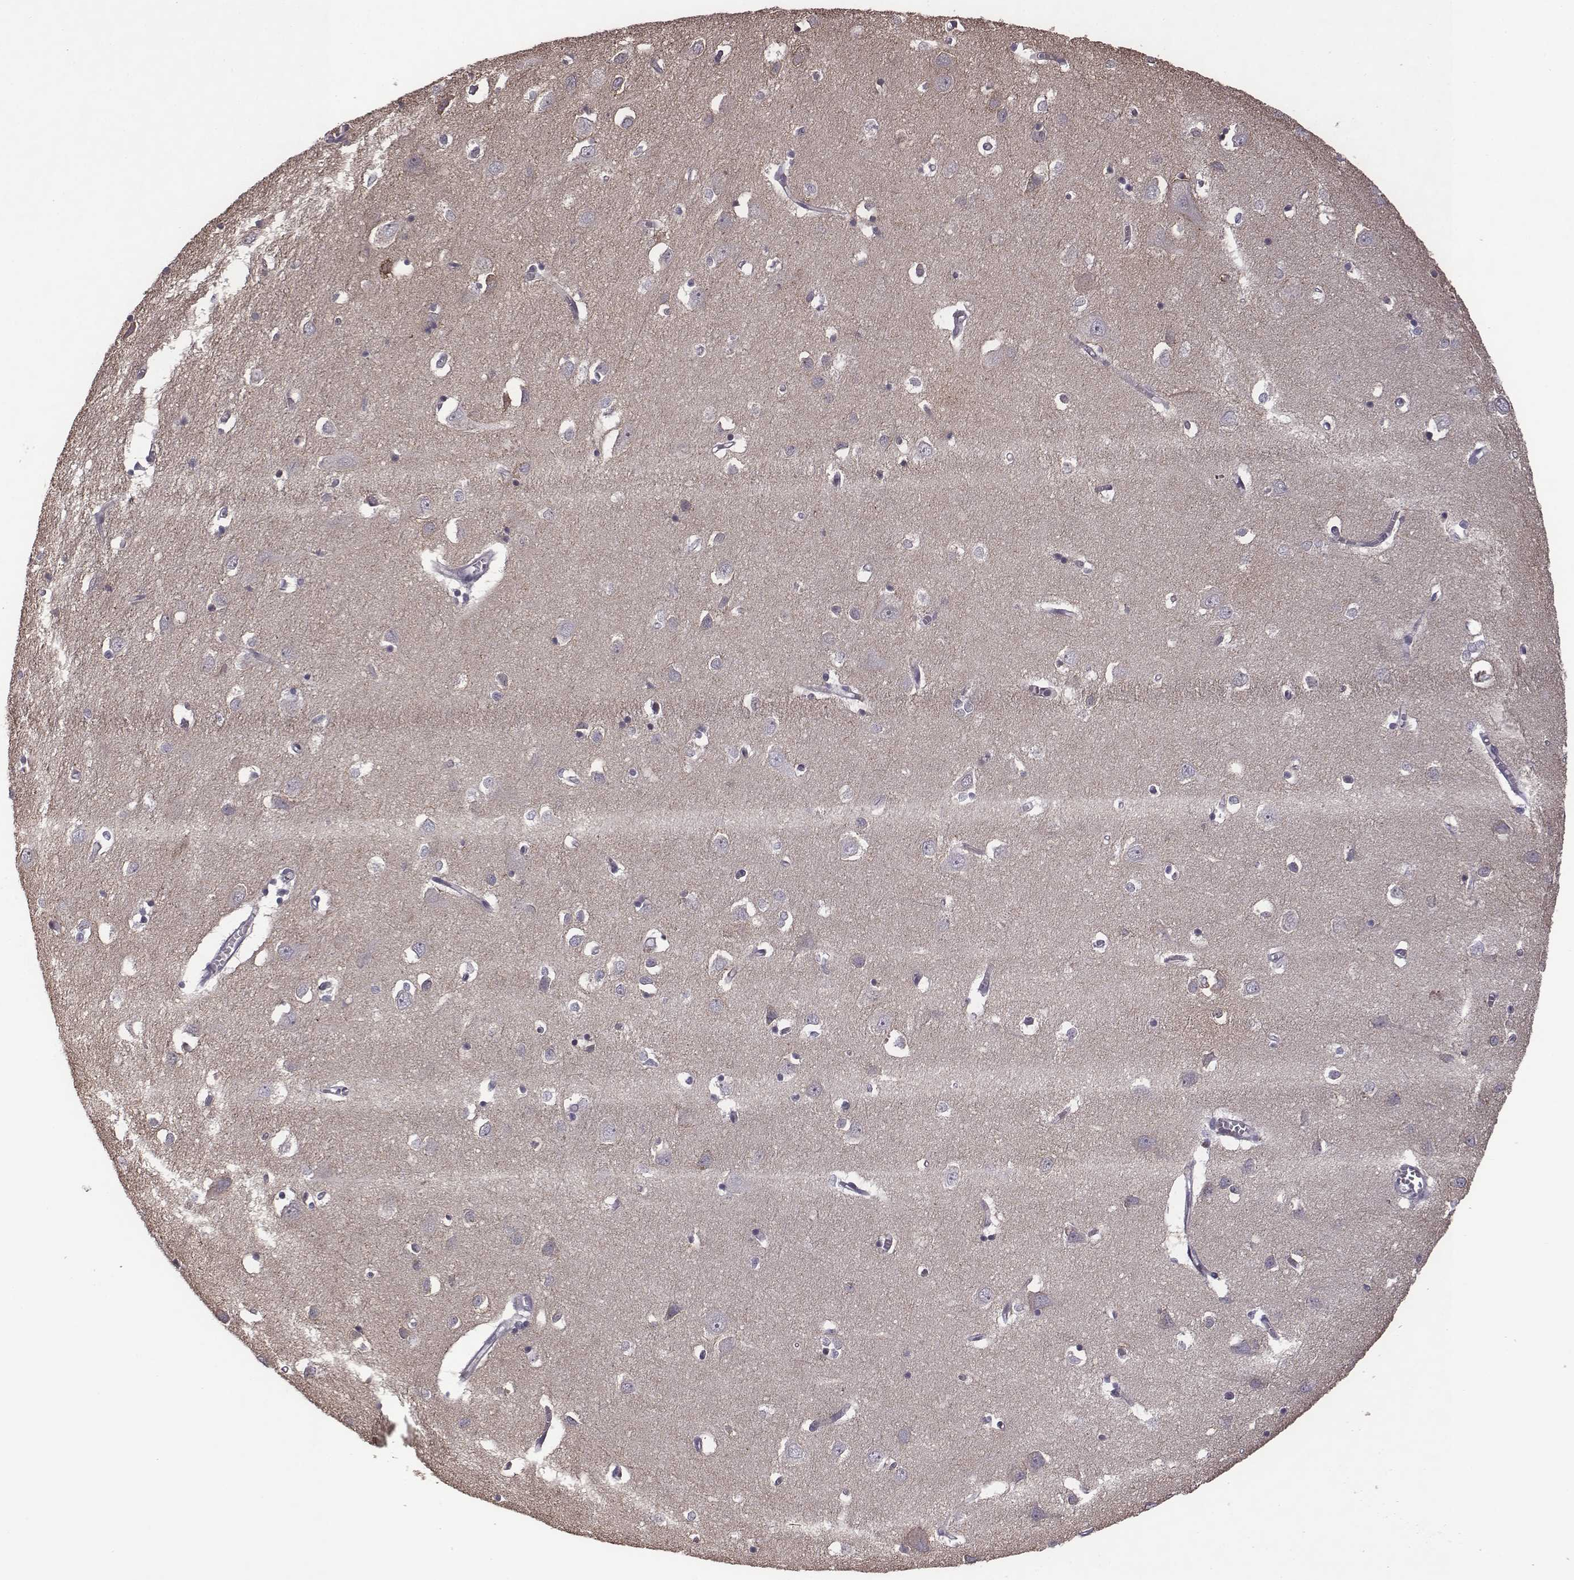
{"staining": {"intensity": "negative", "quantity": "none", "location": "none"}, "tissue": "cerebral cortex", "cell_type": "Endothelial cells", "image_type": "normal", "snomed": [{"axis": "morphology", "description": "Normal tissue, NOS"}, {"axis": "topography", "description": "Cerebral cortex"}], "caption": "Protein analysis of normal cerebral cortex displays no significant staining in endothelial cells. (Brightfield microscopy of DAB (3,3'-diaminobenzidine) immunohistochemistry (IHC) at high magnification).", "gene": "BICDL1", "patient": {"sex": "male", "age": 70}}